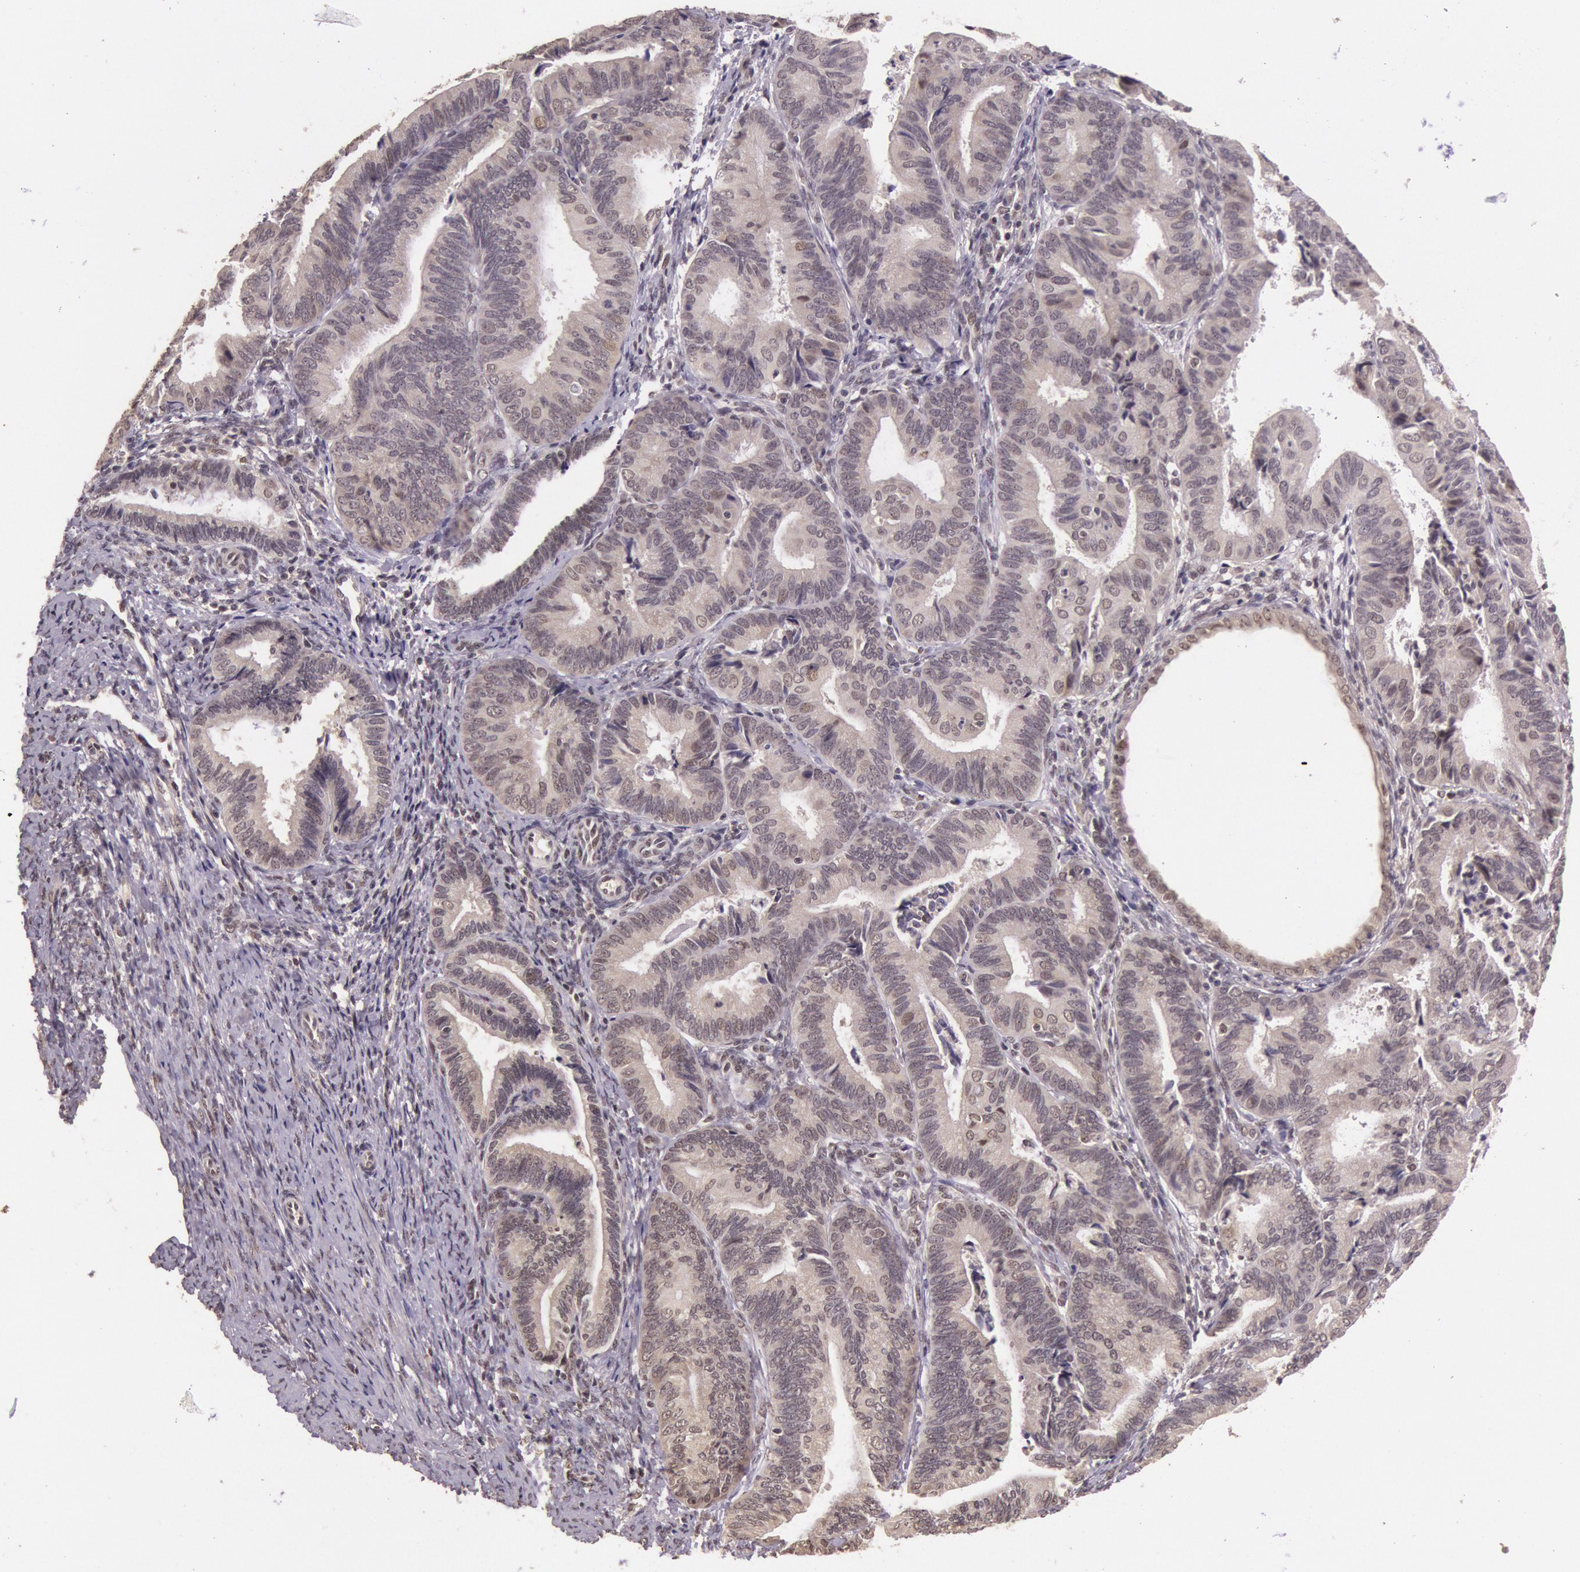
{"staining": {"intensity": "negative", "quantity": "none", "location": "none"}, "tissue": "endometrial cancer", "cell_type": "Tumor cells", "image_type": "cancer", "snomed": [{"axis": "morphology", "description": "Adenocarcinoma, NOS"}, {"axis": "topography", "description": "Endometrium"}], "caption": "Histopathology image shows no significant protein expression in tumor cells of endometrial cancer.", "gene": "RTL10", "patient": {"sex": "female", "age": 63}}